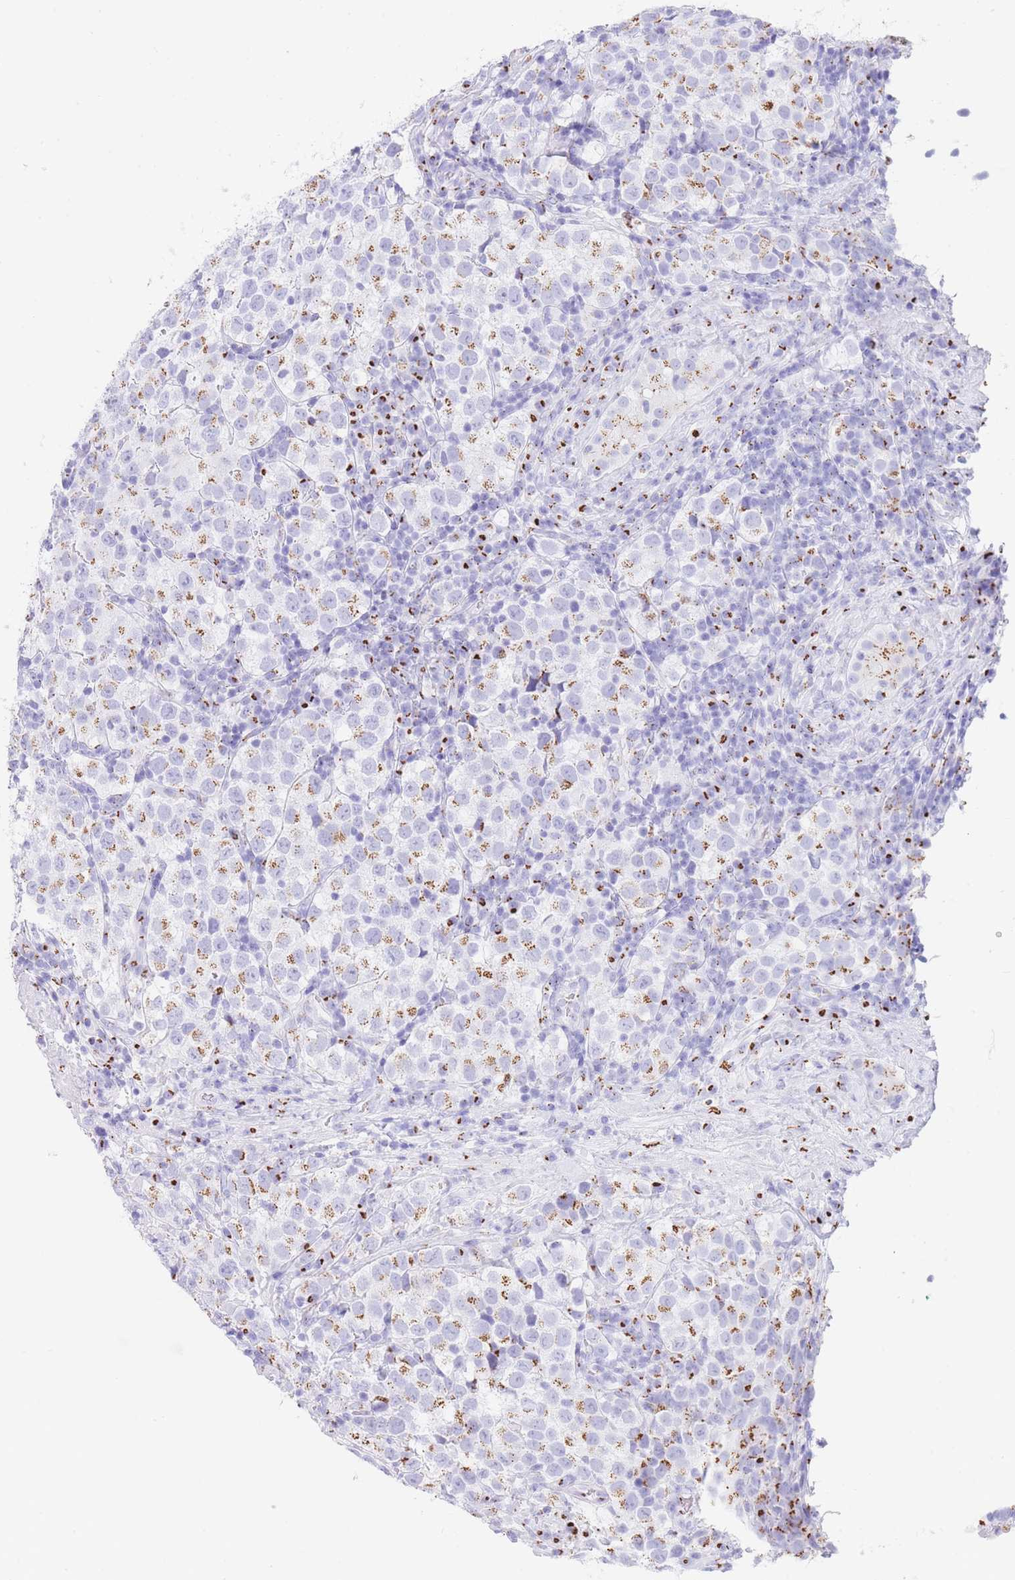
{"staining": {"intensity": "moderate", "quantity": "25%-75%", "location": "cytoplasmic/membranous"}, "tissue": "testis cancer", "cell_type": "Tumor cells", "image_type": "cancer", "snomed": [{"axis": "morphology", "description": "Seminoma, NOS"}, {"axis": "topography", "description": "Testis"}], "caption": "An immunohistochemistry micrograph of neoplastic tissue is shown. Protein staining in brown shows moderate cytoplasmic/membranous positivity in testis cancer within tumor cells. (DAB (3,3'-diaminobenzidine) IHC, brown staining for protein, blue staining for nuclei).", "gene": "FAM3C", "patient": {"sex": "male", "age": 34}}